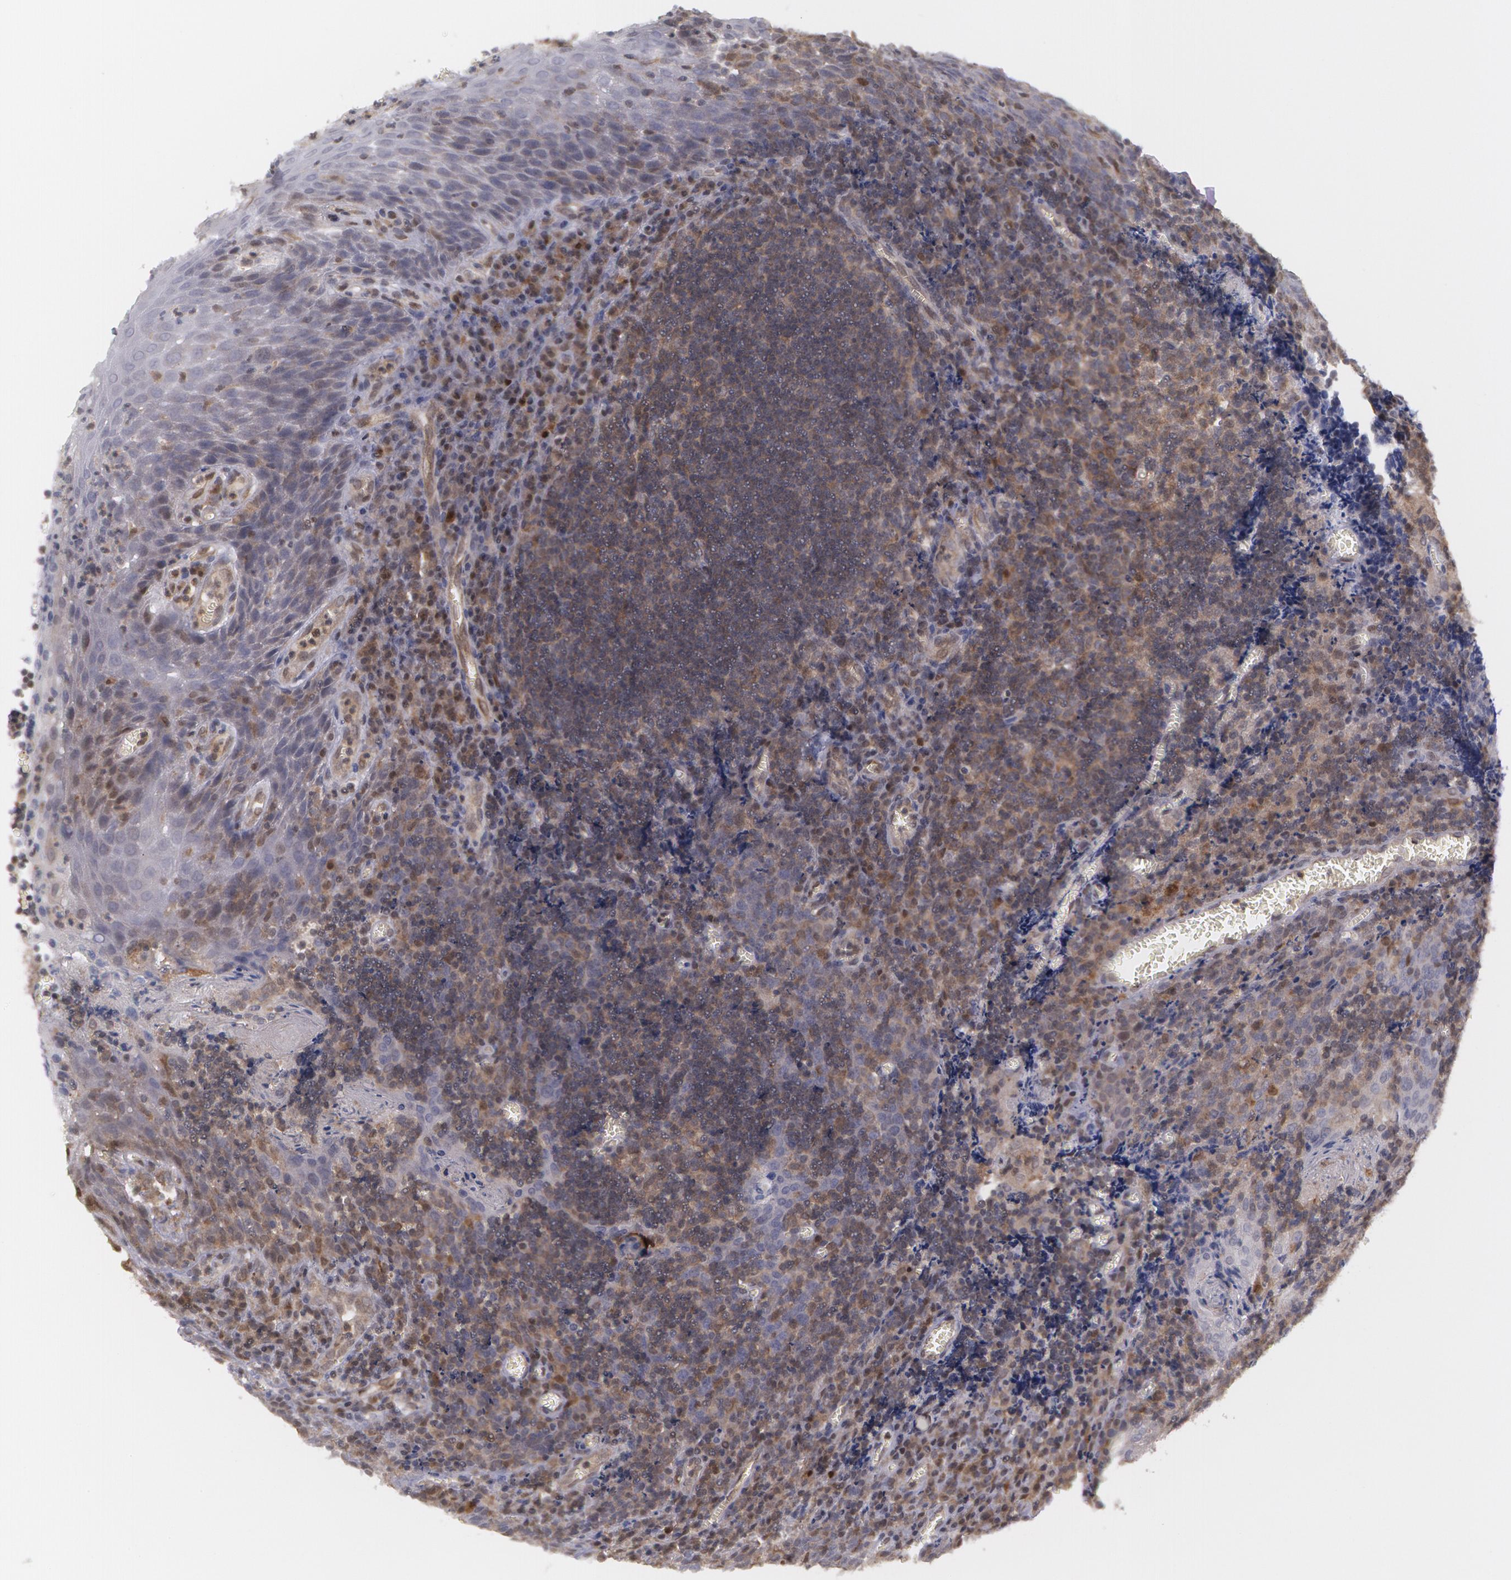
{"staining": {"intensity": "moderate", "quantity": ">75%", "location": "cytoplasmic/membranous"}, "tissue": "tonsil", "cell_type": "Germinal center cells", "image_type": "normal", "snomed": [{"axis": "morphology", "description": "Normal tissue, NOS"}, {"axis": "topography", "description": "Tonsil"}], "caption": "The photomicrograph shows immunohistochemical staining of benign tonsil. There is moderate cytoplasmic/membranous staining is present in approximately >75% of germinal center cells.", "gene": "TXNRD1", "patient": {"sex": "male", "age": 20}}